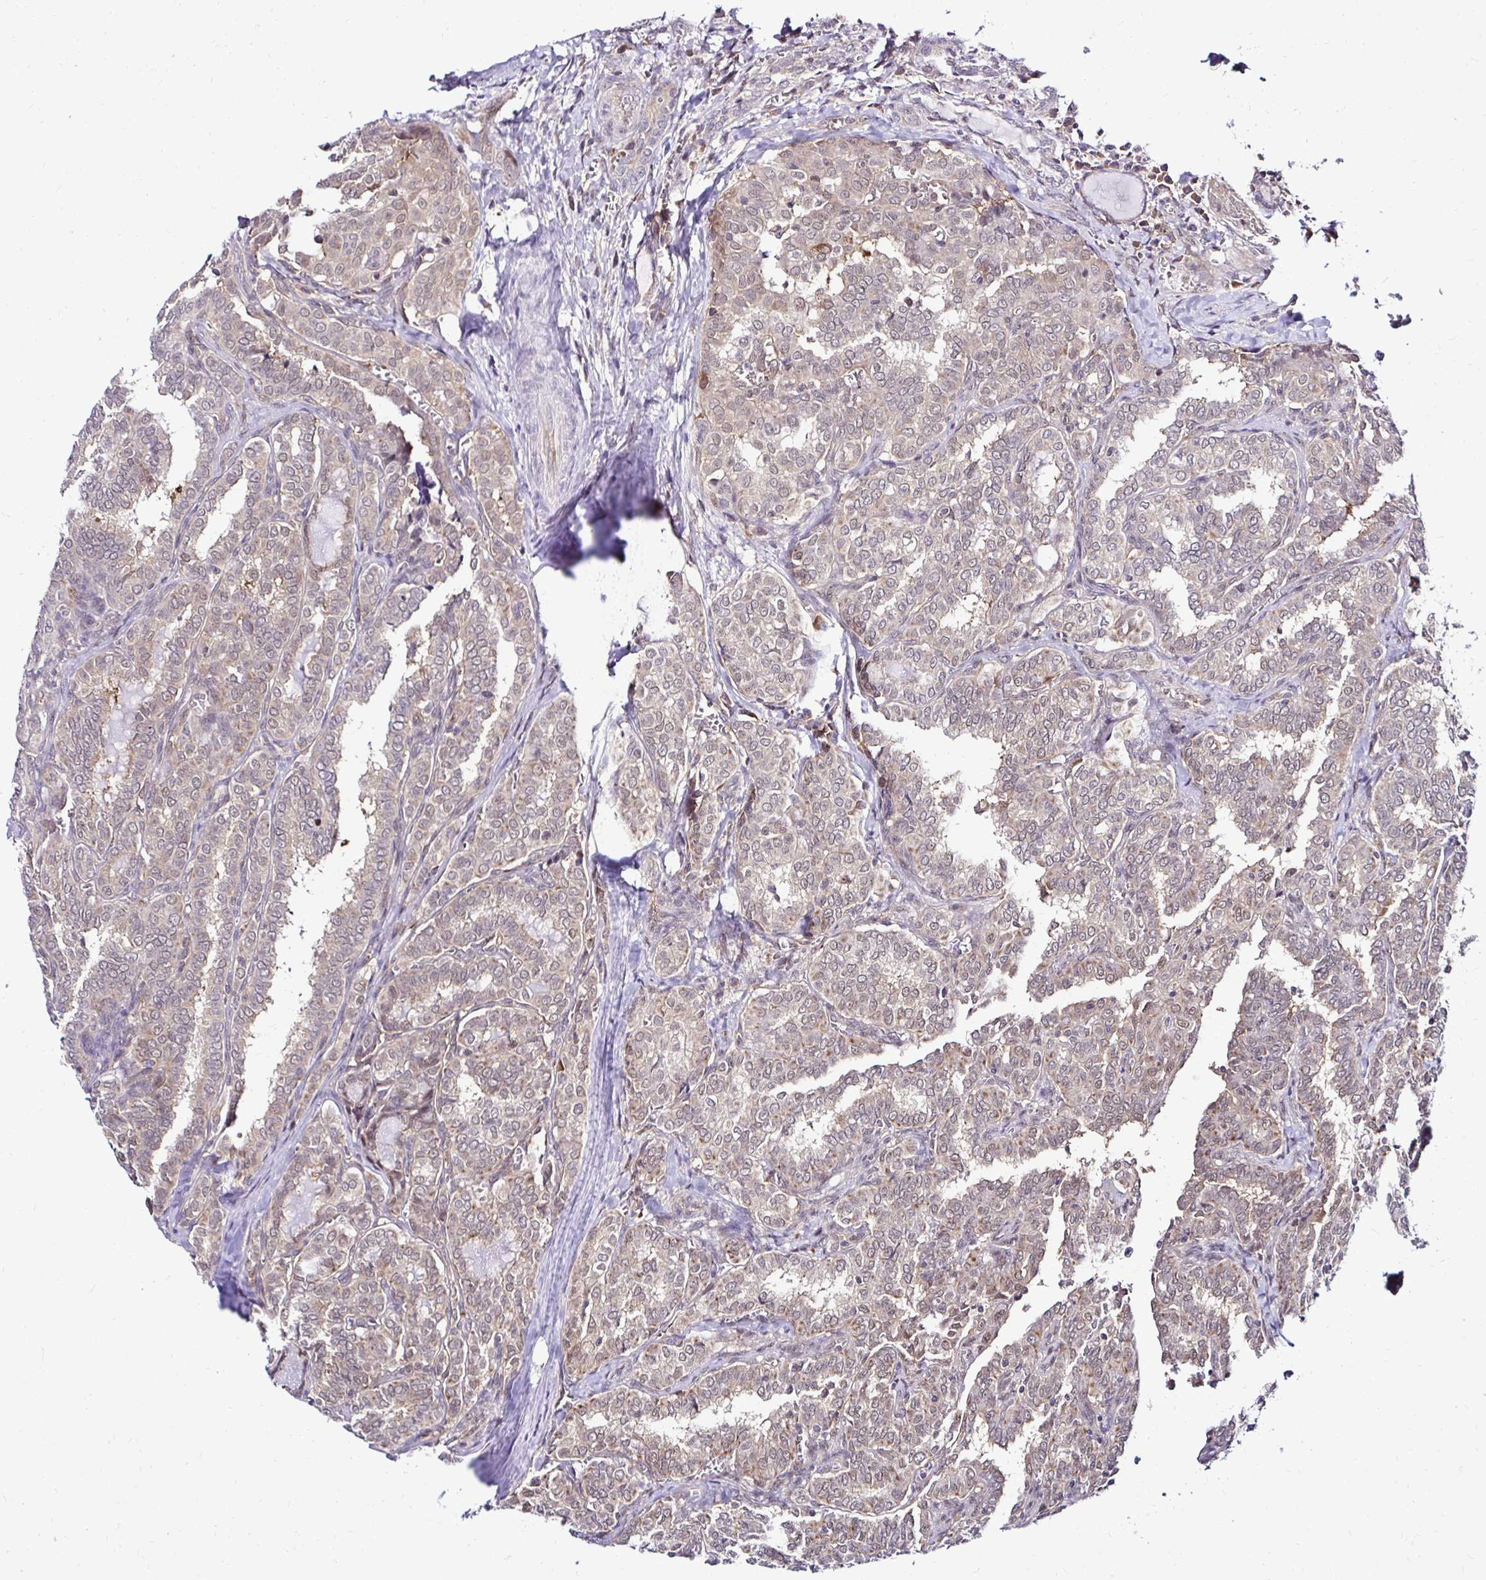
{"staining": {"intensity": "weak", "quantity": "<25%", "location": "nuclear"}, "tissue": "thyroid cancer", "cell_type": "Tumor cells", "image_type": "cancer", "snomed": [{"axis": "morphology", "description": "Papillary adenocarcinoma, NOS"}, {"axis": "topography", "description": "Thyroid gland"}], "caption": "The image displays no significant positivity in tumor cells of thyroid cancer (papillary adenocarcinoma). Brightfield microscopy of IHC stained with DAB (3,3'-diaminobenzidine) (brown) and hematoxylin (blue), captured at high magnification.", "gene": "PSMD3", "patient": {"sex": "female", "age": 30}}